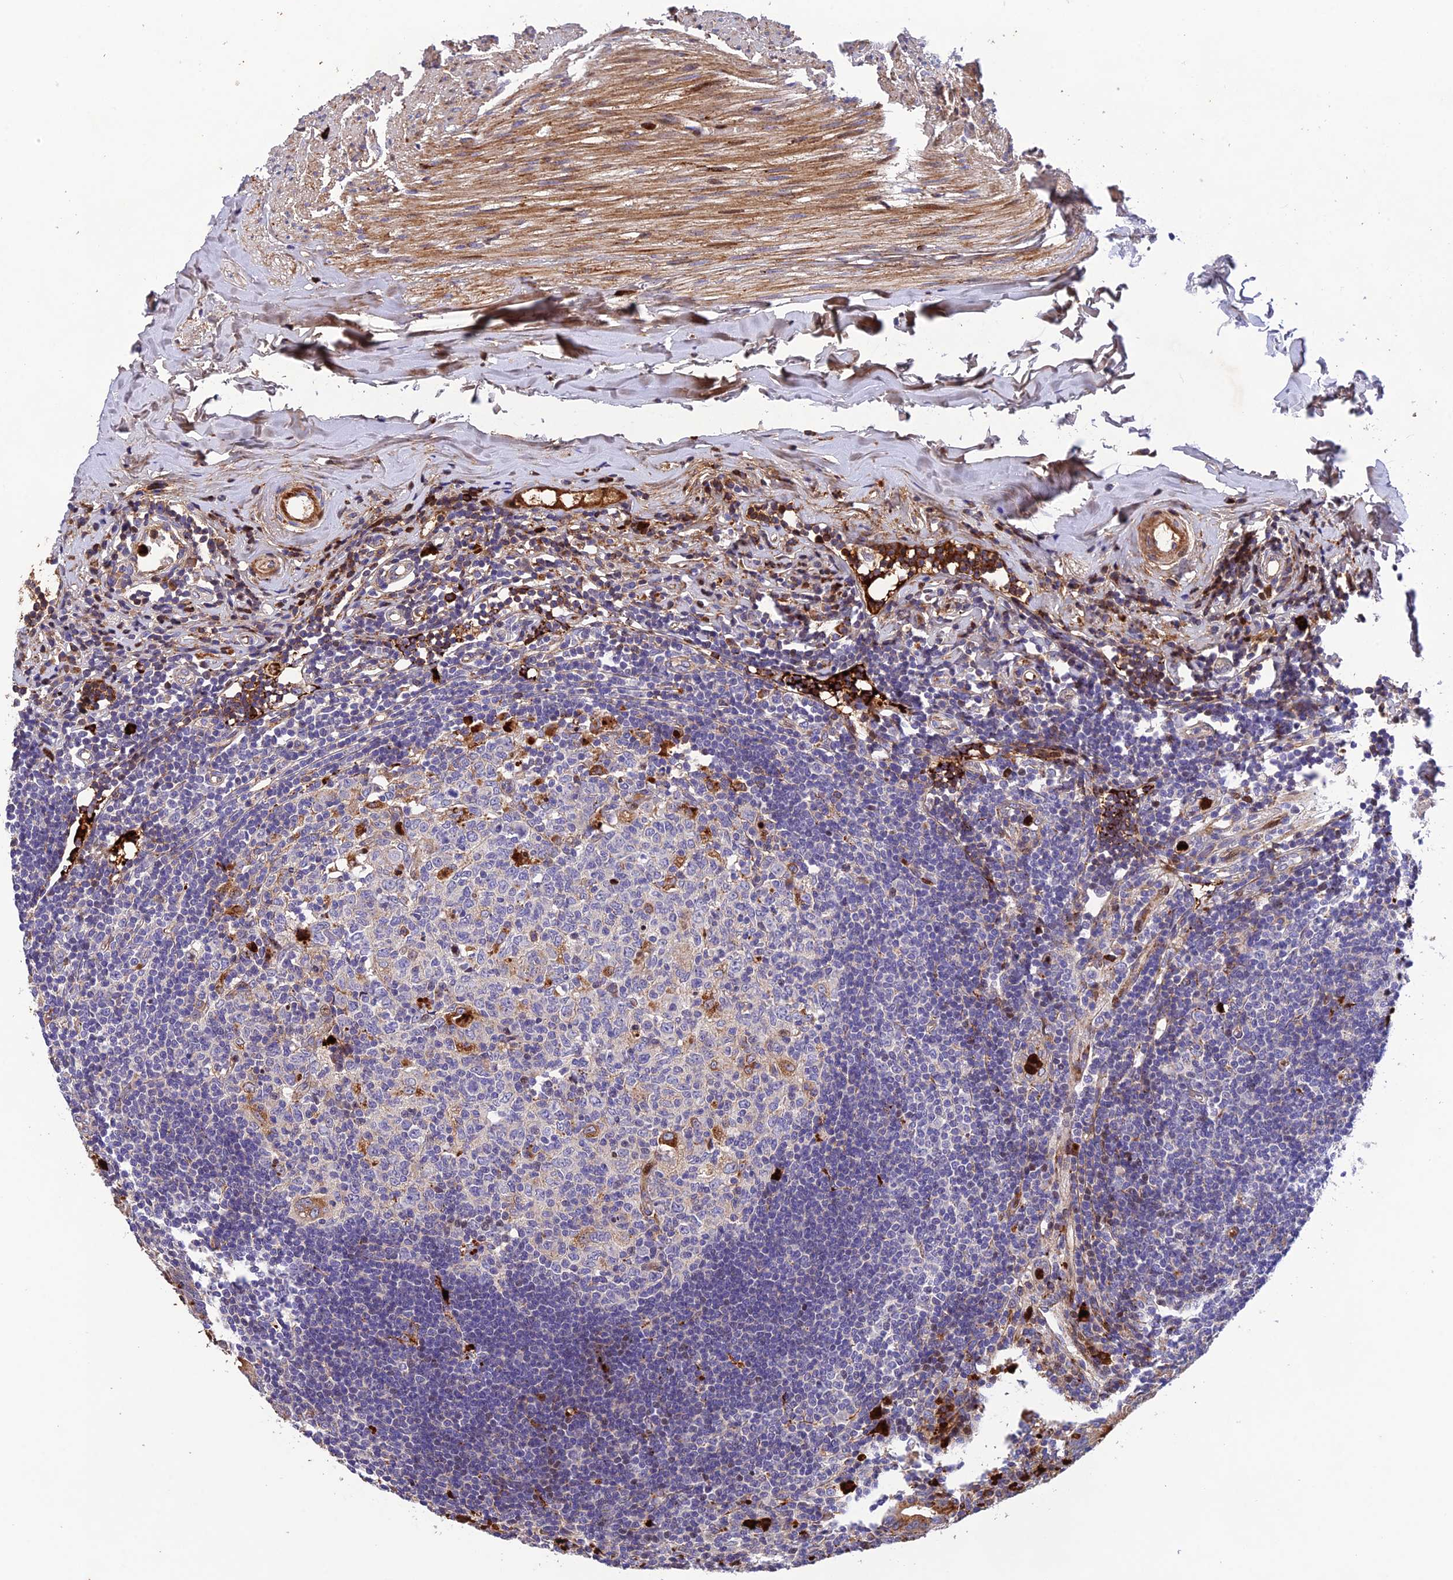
{"staining": {"intensity": "moderate", "quantity": ">75%", "location": "cytoplasmic/membranous"}, "tissue": "appendix", "cell_type": "Glandular cells", "image_type": "normal", "snomed": [{"axis": "morphology", "description": "Normal tissue, NOS"}, {"axis": "topography", "description": "Appendix"}], "caption": "IHC (DAB) staining of normal appendix demonstrates moderate cytoplasmic/membranous protein positivity in about >75% of glandular cells. Nuclei are stained in blue.", "gene": "CPSF4L", "patient": {"sex": "female", "age": 54}}